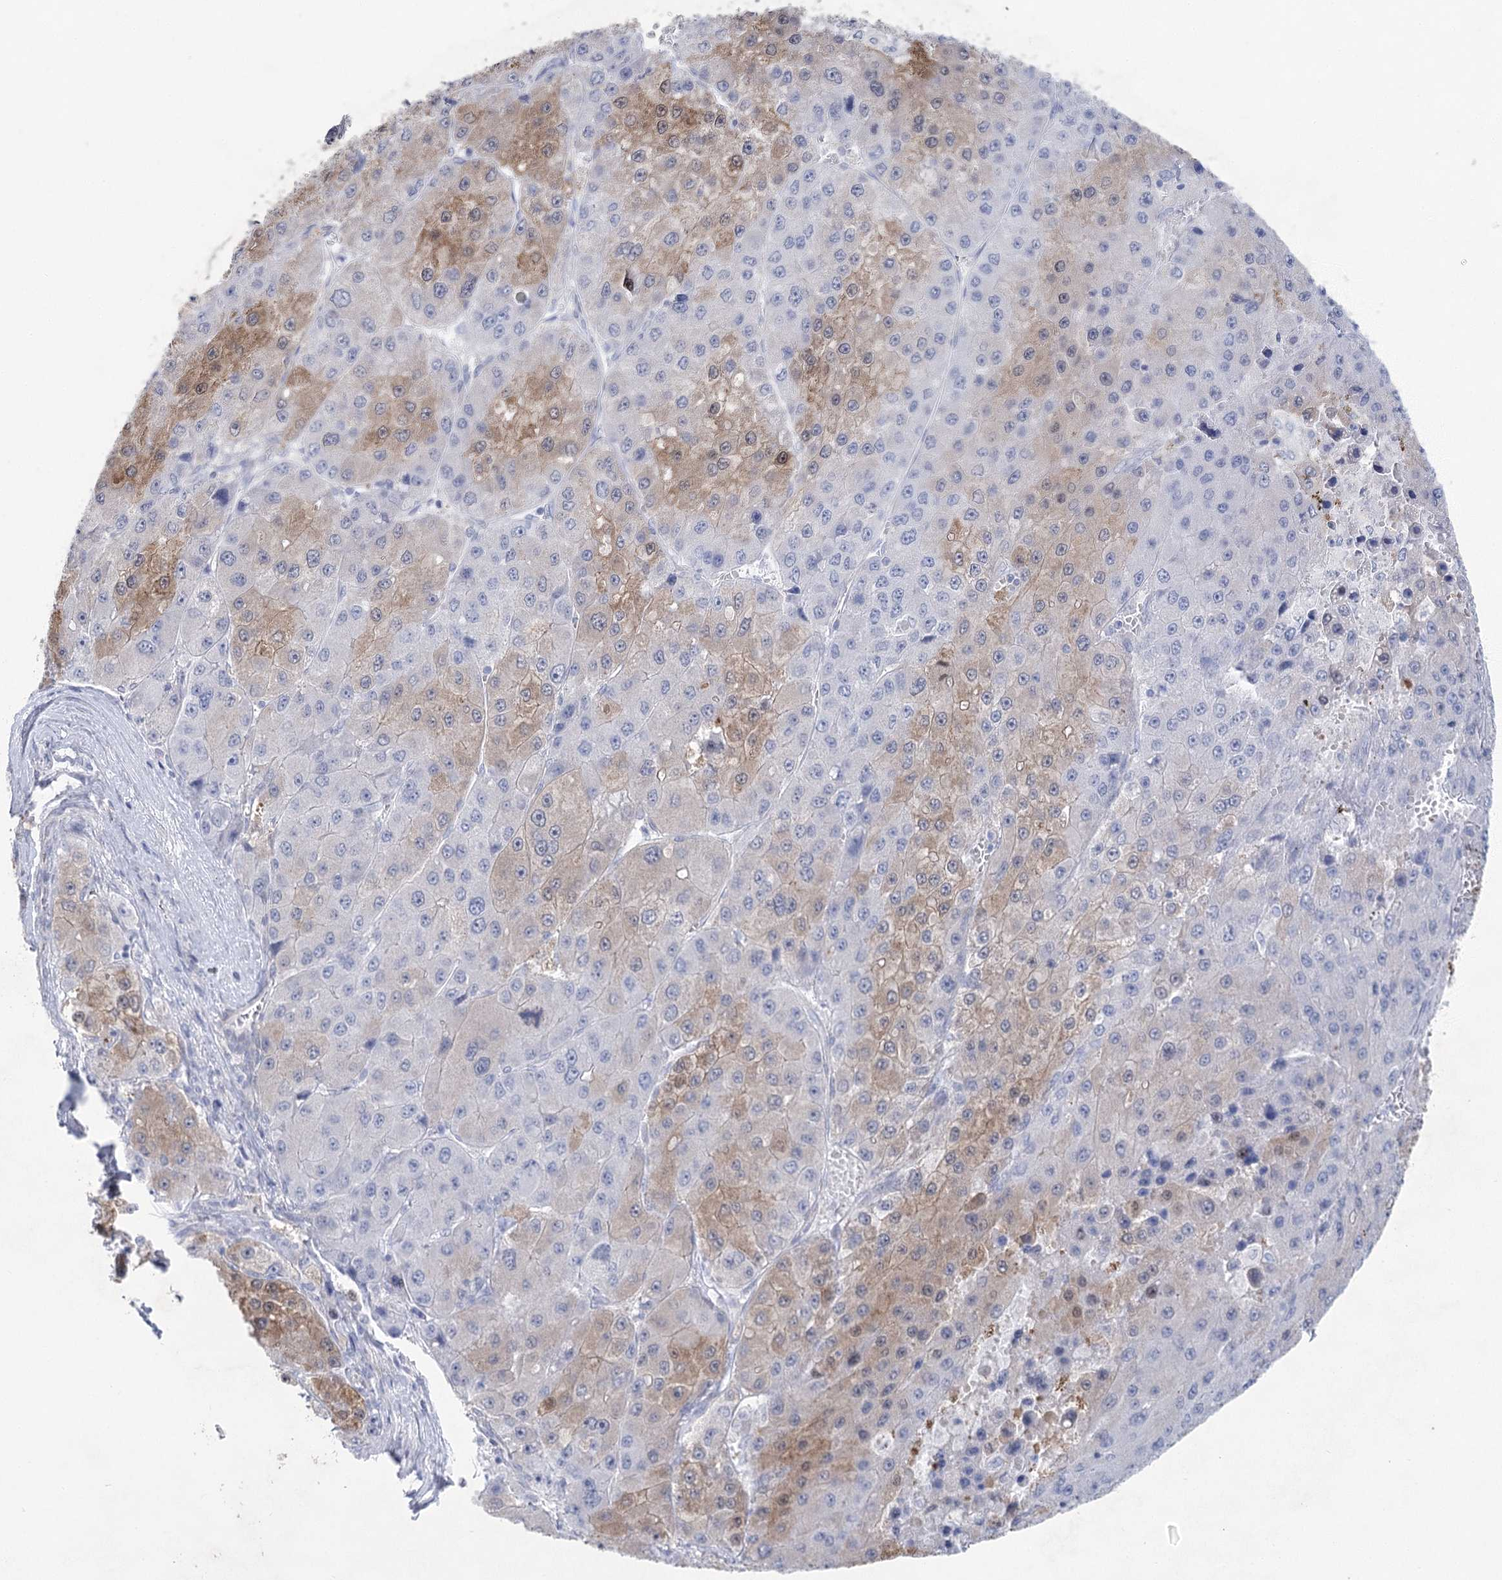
{"staining": {"intensity": "moderate", "quantity": "<25%", "location": "cytoplasmic/membranous"}, "tissue": "liver cancer", "cell_type": "Tumor cells", "image_type": "cancer", "snomed": [{"axis": "morphology", "description": "Carcinoma, Hepatocellular, NOS"}, {"axis": "topography", "description": "Liver"}], "caption": "This micrograph reveals immunohistochemistry staining of hepatocellular carcinoma (liver), with low moderate cytoplasmic/membranous staining in approximately <25% of tumor cells.", "gene": "CCDC88A", "patient": {"sex": "female", "age": 73}}